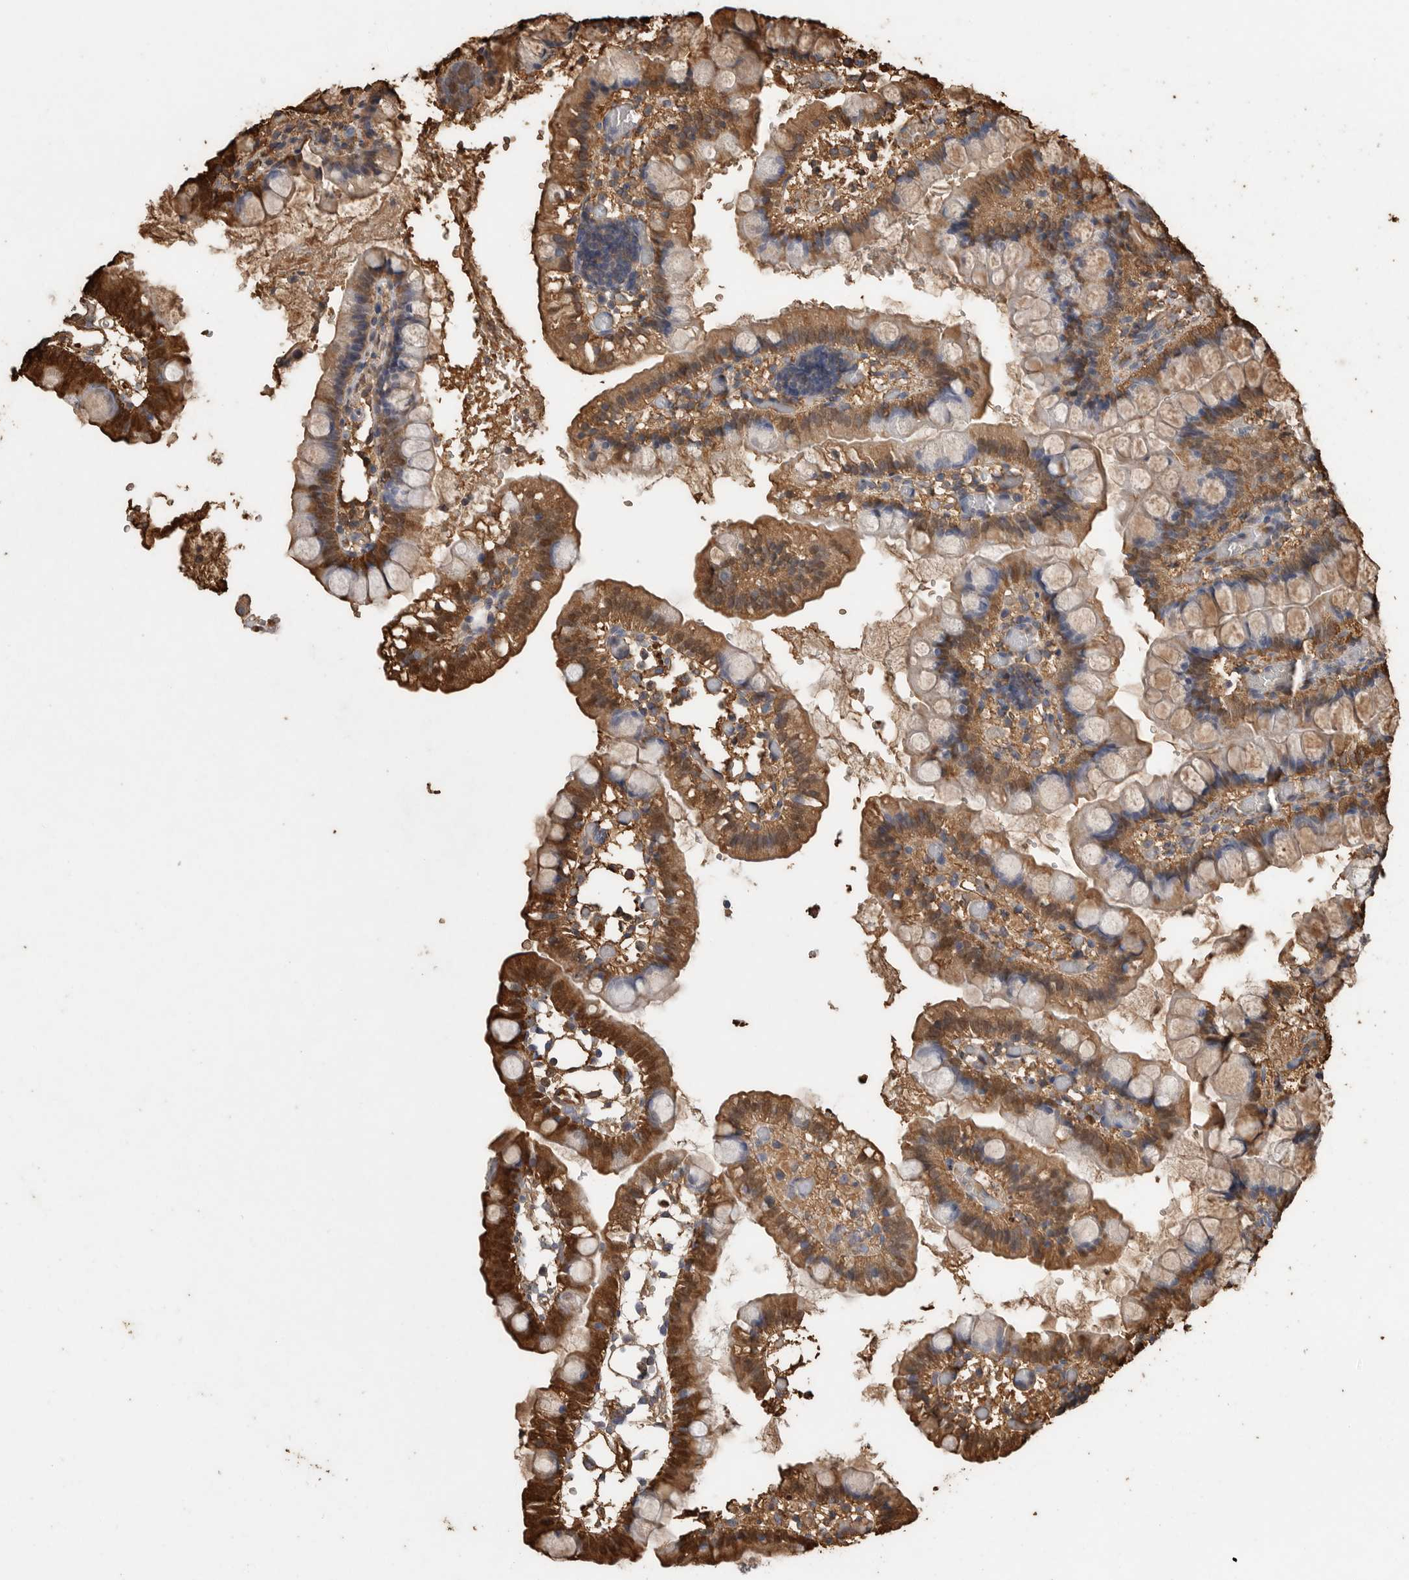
{"staining": {"intensity": "strong", "quantity": "25%-75%", "location": "cytoplasmic/membranous,nuclear"}, "tissue": "small intestine", "cell_type": "Glandular cells", "image_type": "normal", "snomed": [{"axis": "morphology", "description": "Normal tissue, NOS"}, {"axis": "morphology", "description": "Developmental malformation"}, {"axis": "topography", "description": "Small intestine"}], "caption": "DAB (3,3'-diaminobenzidine) immunohistochemical staining of unremarkable small intestine demonstrates strong cytoplasmic/membranous,nuclear protein expression in about 25%-75% of glandular cells. (DAB (3,3'-diaminobenzidine) = brown stain, brightfield microscopy at high magnification).", "gene": "FABP6", "patient": {"sex": "male"}}